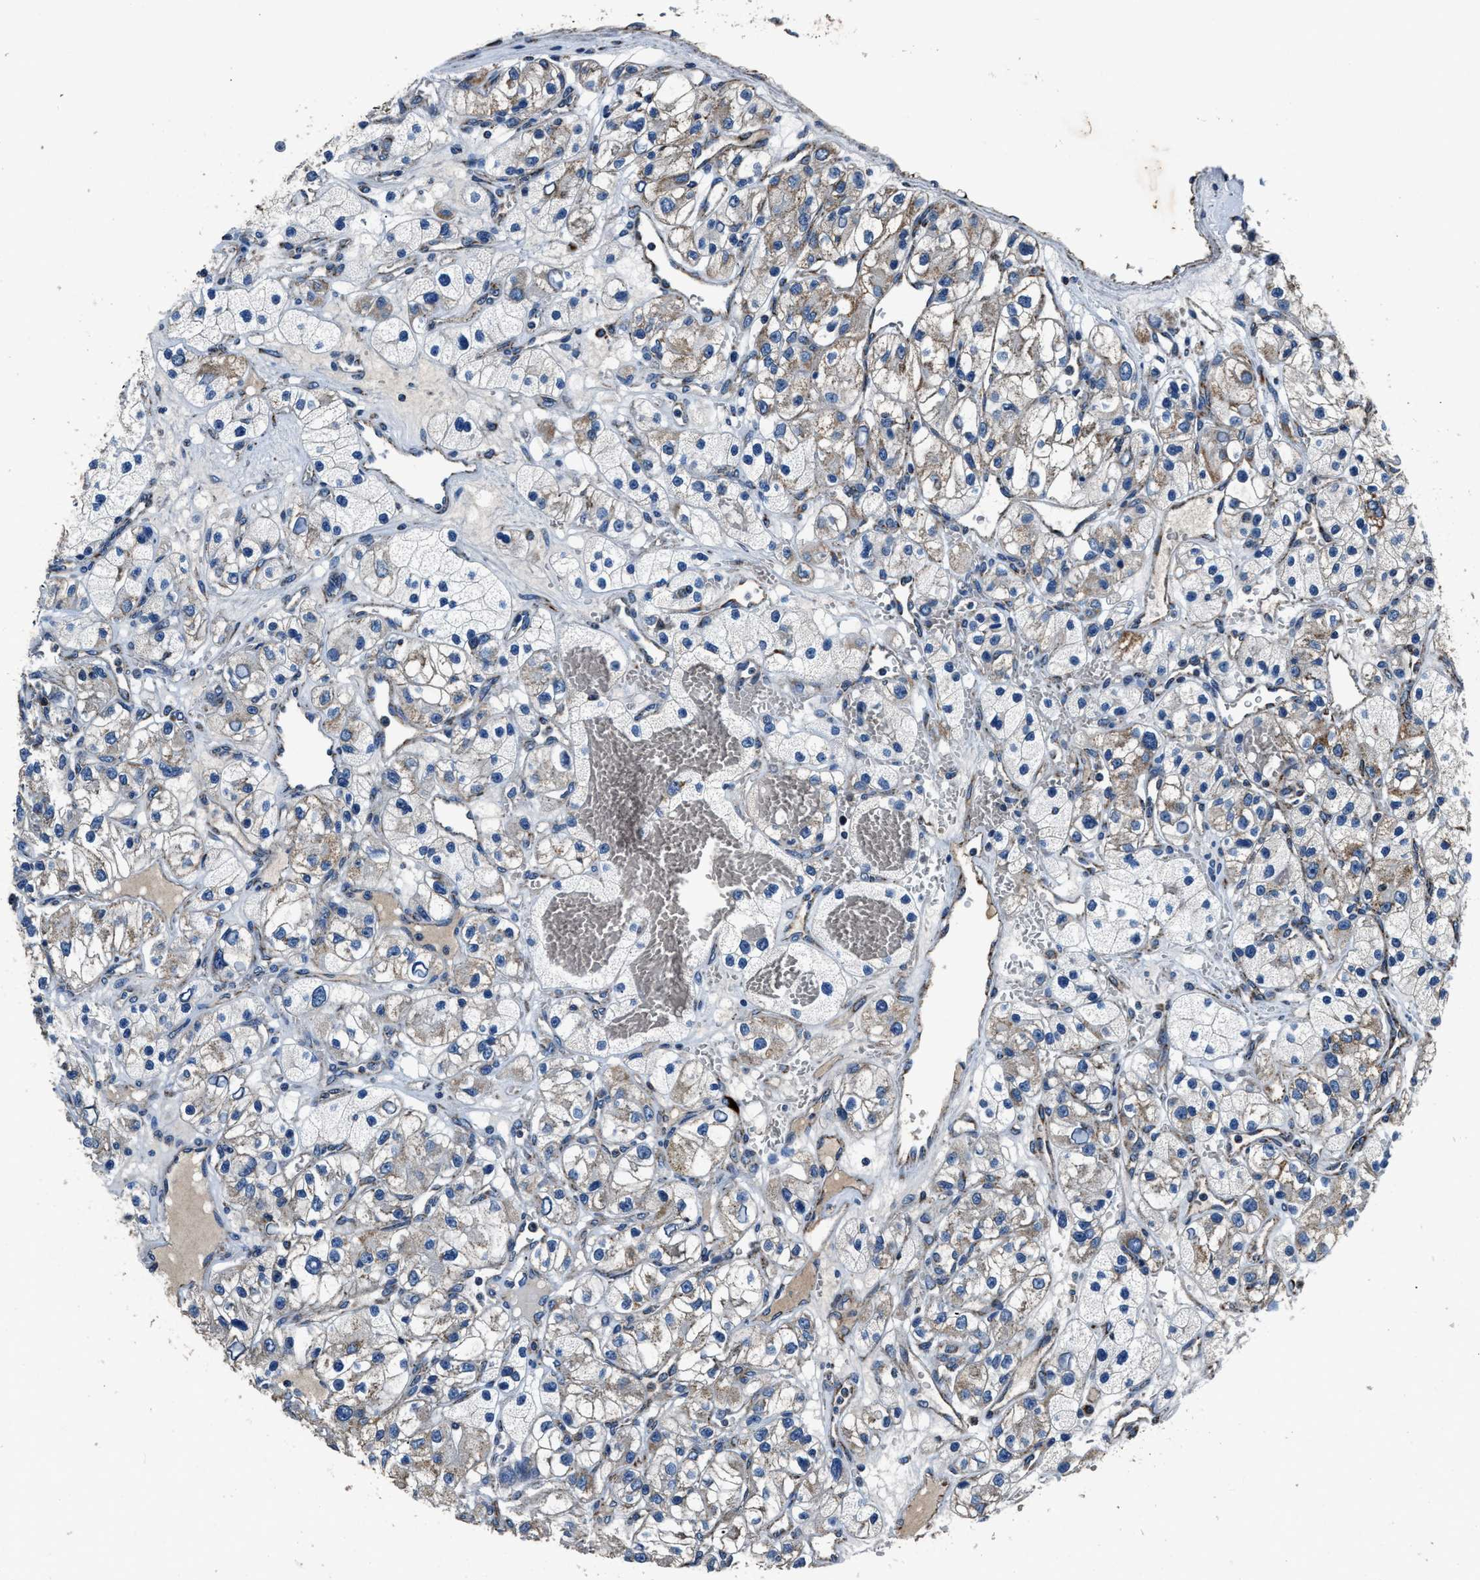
{"staining": {"intensity": "weak", "quantity": "25%-75%", "location": "cytoplasmic/membranous"}, "tissue": "renal cancer", "cell_type": "Tumor cells", "image_type": "cancer", "snomed": [{"axis": "morphology", "description": "Adenocarcinoma, NOS"}, {"axis": "topography", "description": "Kidney"}], "caption": "DAB immunohistochemical staining of renal cancer exhibits weak cytoplasmic/membranous protein staining in approximately 25%-75% of tumor cells.", "gene": "OGDH", "patient": {"sex": "female", "age": 57}}